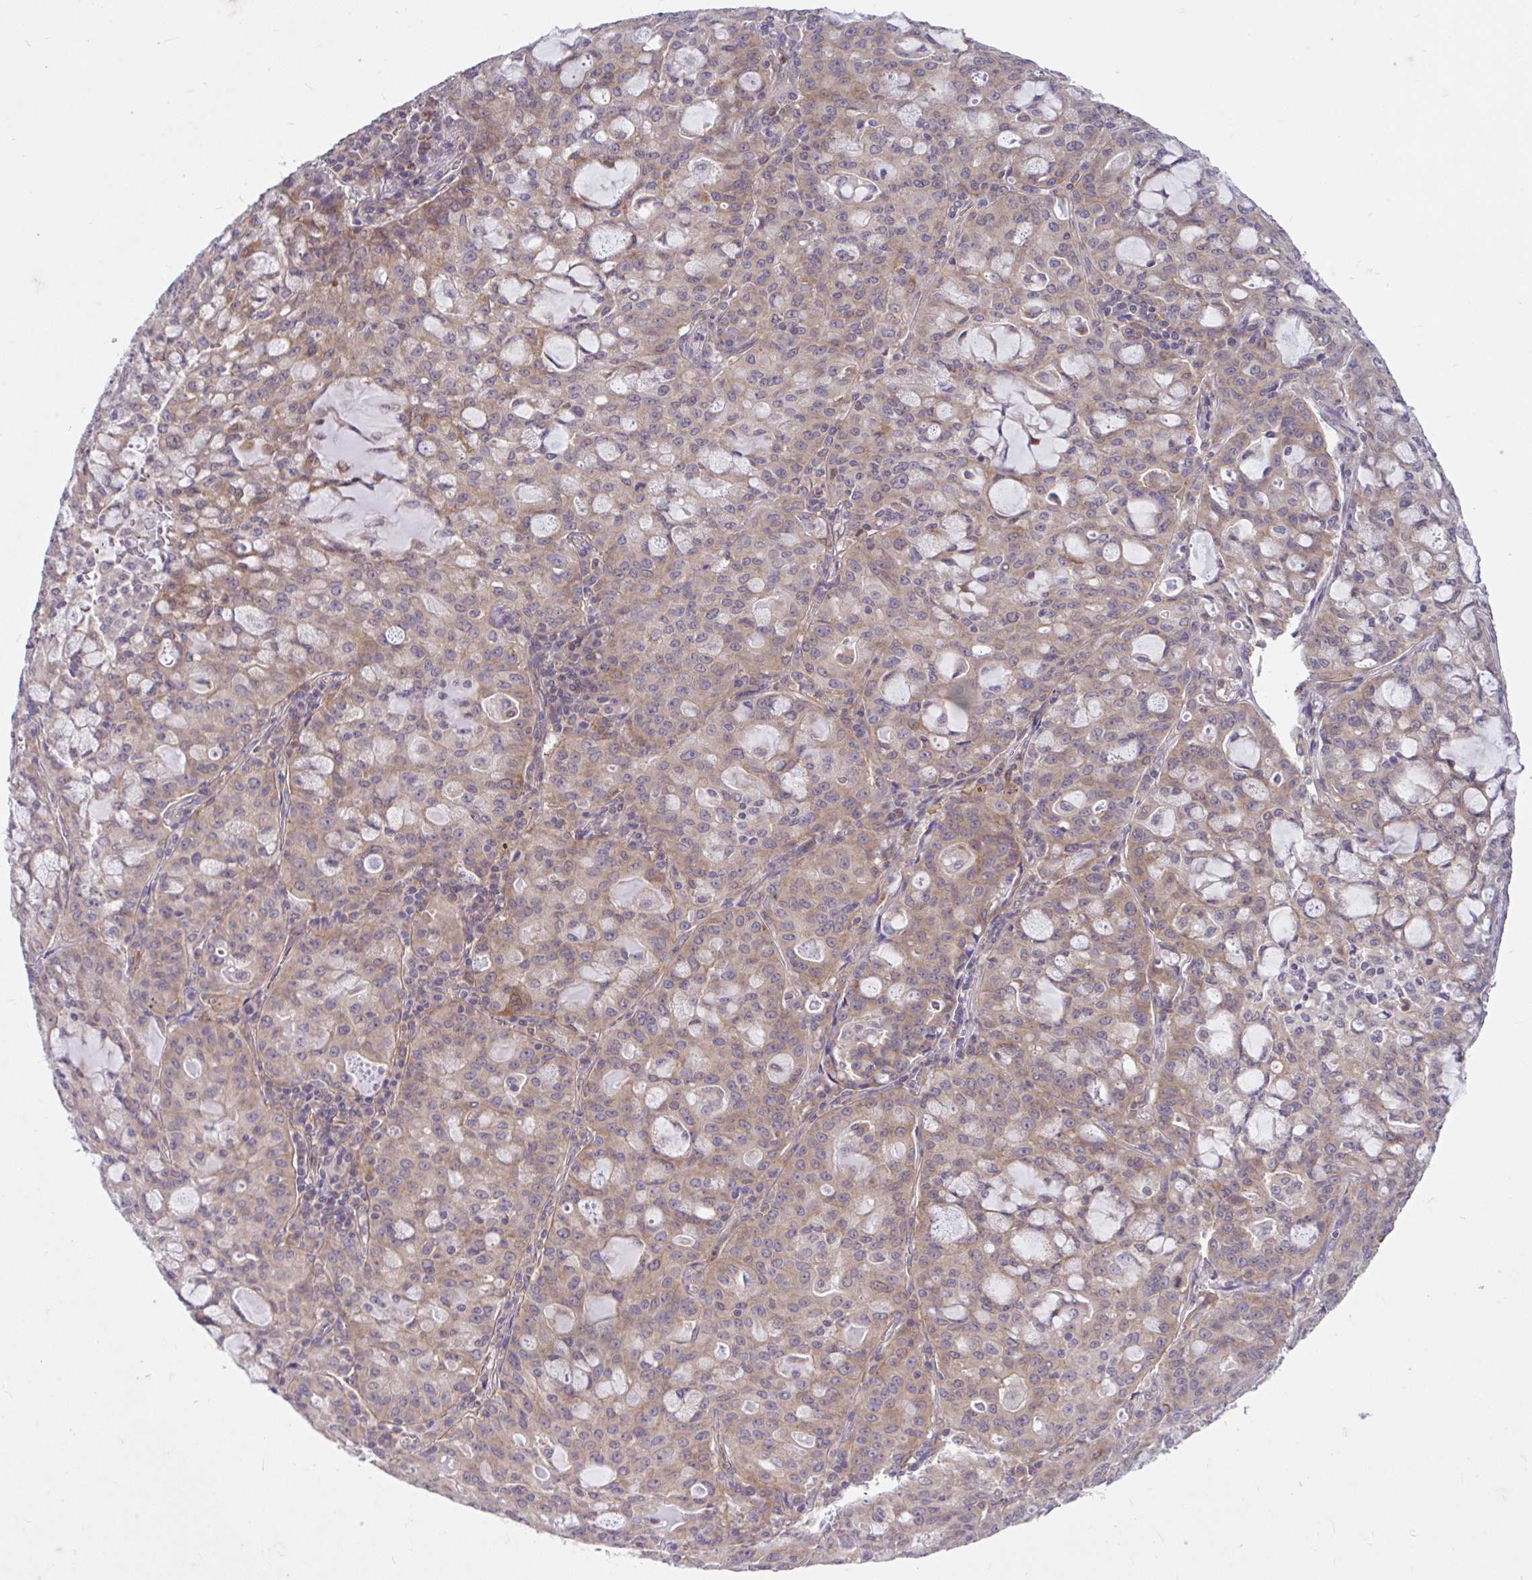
{"staining": {"intensity": "weak", "quantity": "25%-75%", "location": "cytoplasmic/membranous"}, "tissue": "lung cancer", "cell_type": "Tumor cells", "image_type": "cancer", "snomed": [{"axis": "morphology", "description": "Adenocarcinoma, NOS"}, {"axis": "topography", "description": "Lung"}], "caption": "Immunohistochemical staining of human lung cancer (adenocarcinoma) displays low levels of weak cytoplasmic/membranous expression in about 25%-75% of tumor cells. (DAB = brown stain, brightfield microscopy at high magnification).", "gene": "RALBP1", "patient": {"sex": "female", "age": 44}}